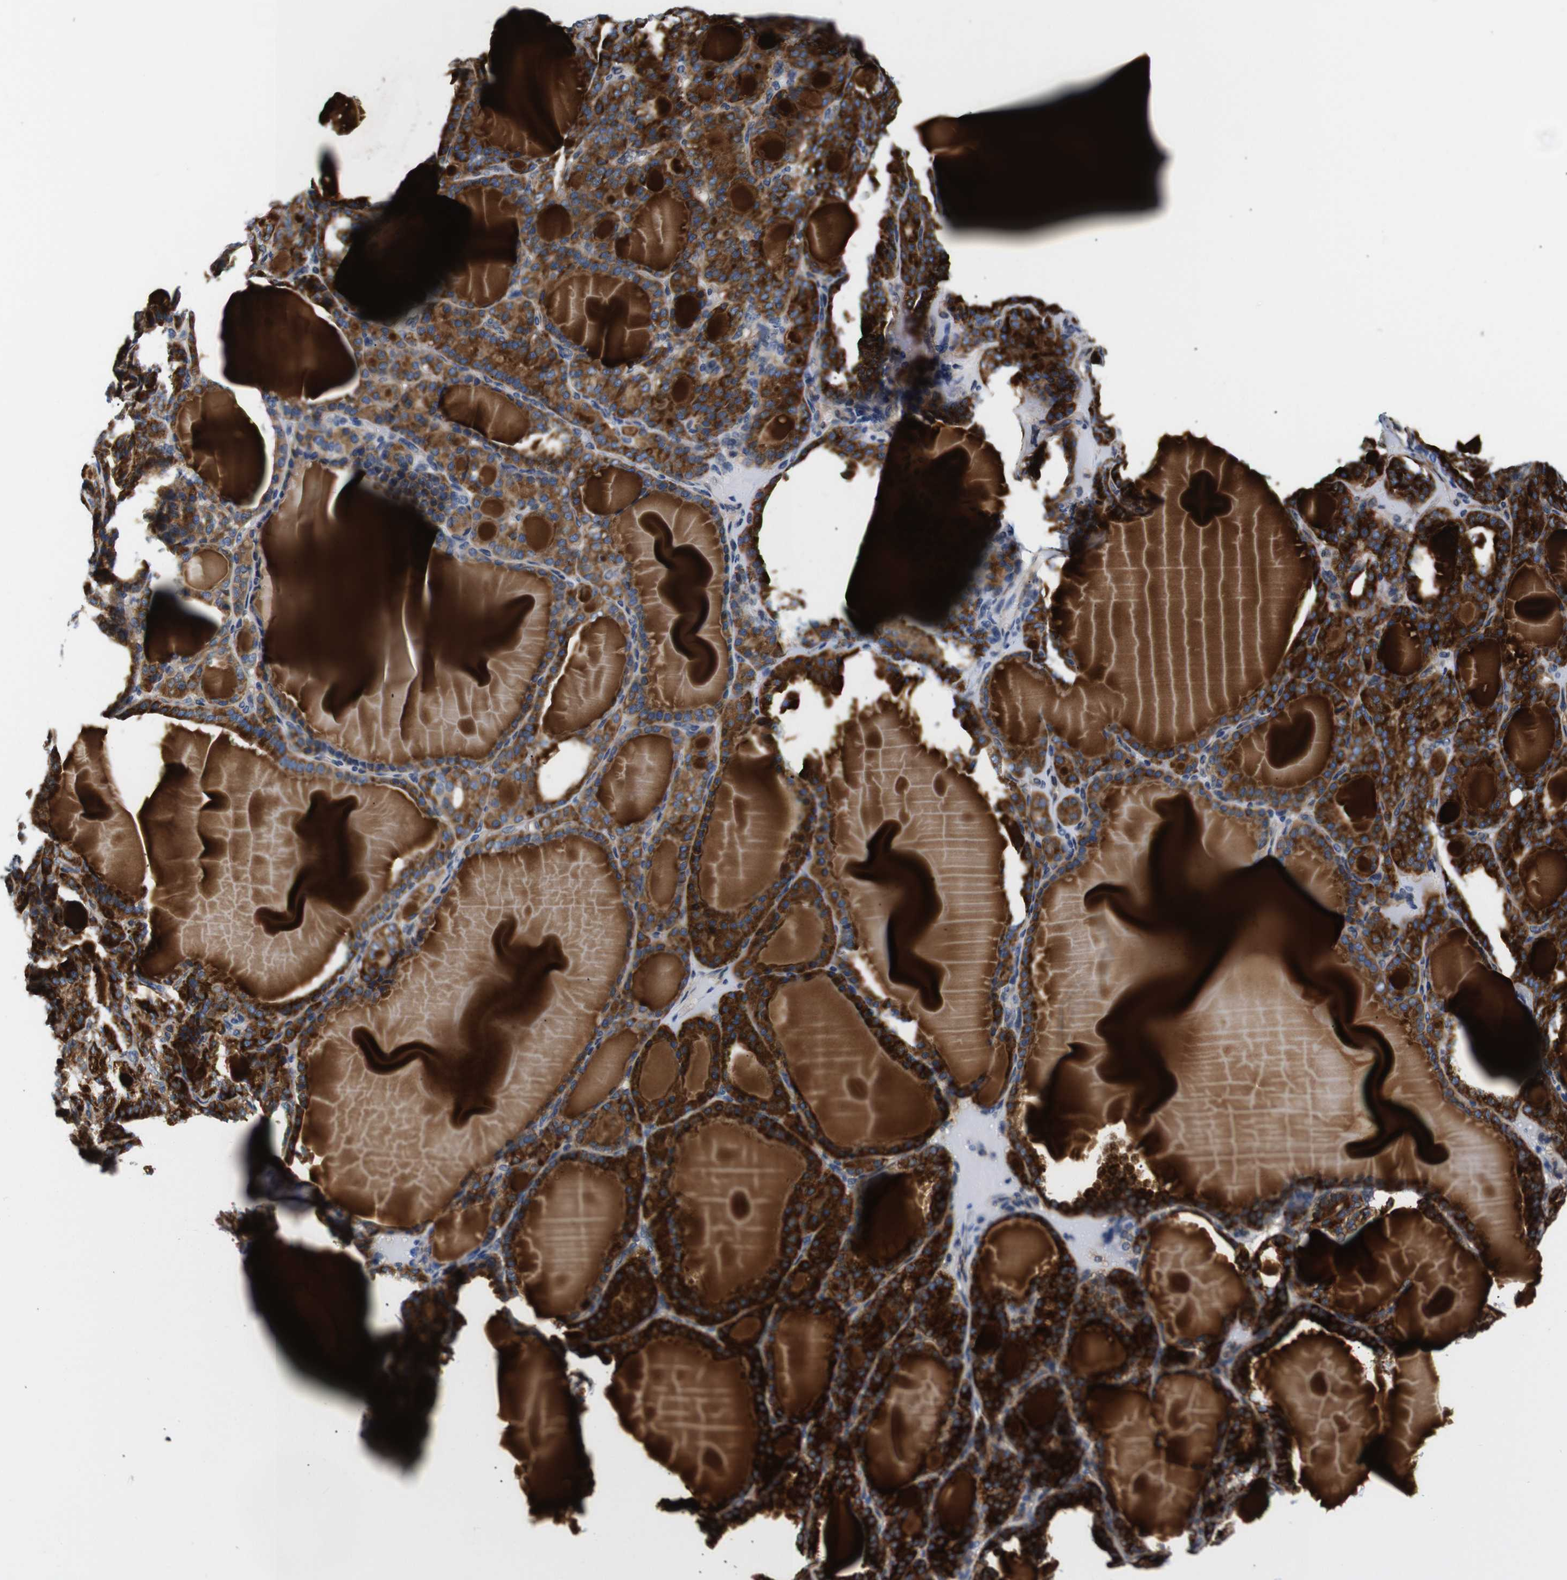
{"staining": {"intensity": "strong", "quantity": ">75%", "location": "cytoplasmic/membranous"}, "tissue": "thyroid gland", "cell_type": "Glandular cells", "image_type": "normal", "snomed": [{"axis": "morphology", "description": "Normal tissue, NOS"}, {"axis": "topography", "description": "Thyroid gland"}], "caption": "The immunohistochemical stain labels strong cytoplasmic/membranous positivity in glandular cells of normal thyroid gland. The protein is shown in brown color, while the nuclei are stained blue.", "gene": "UBE2G2", "patient": {"sex": "female", "age": 28}}